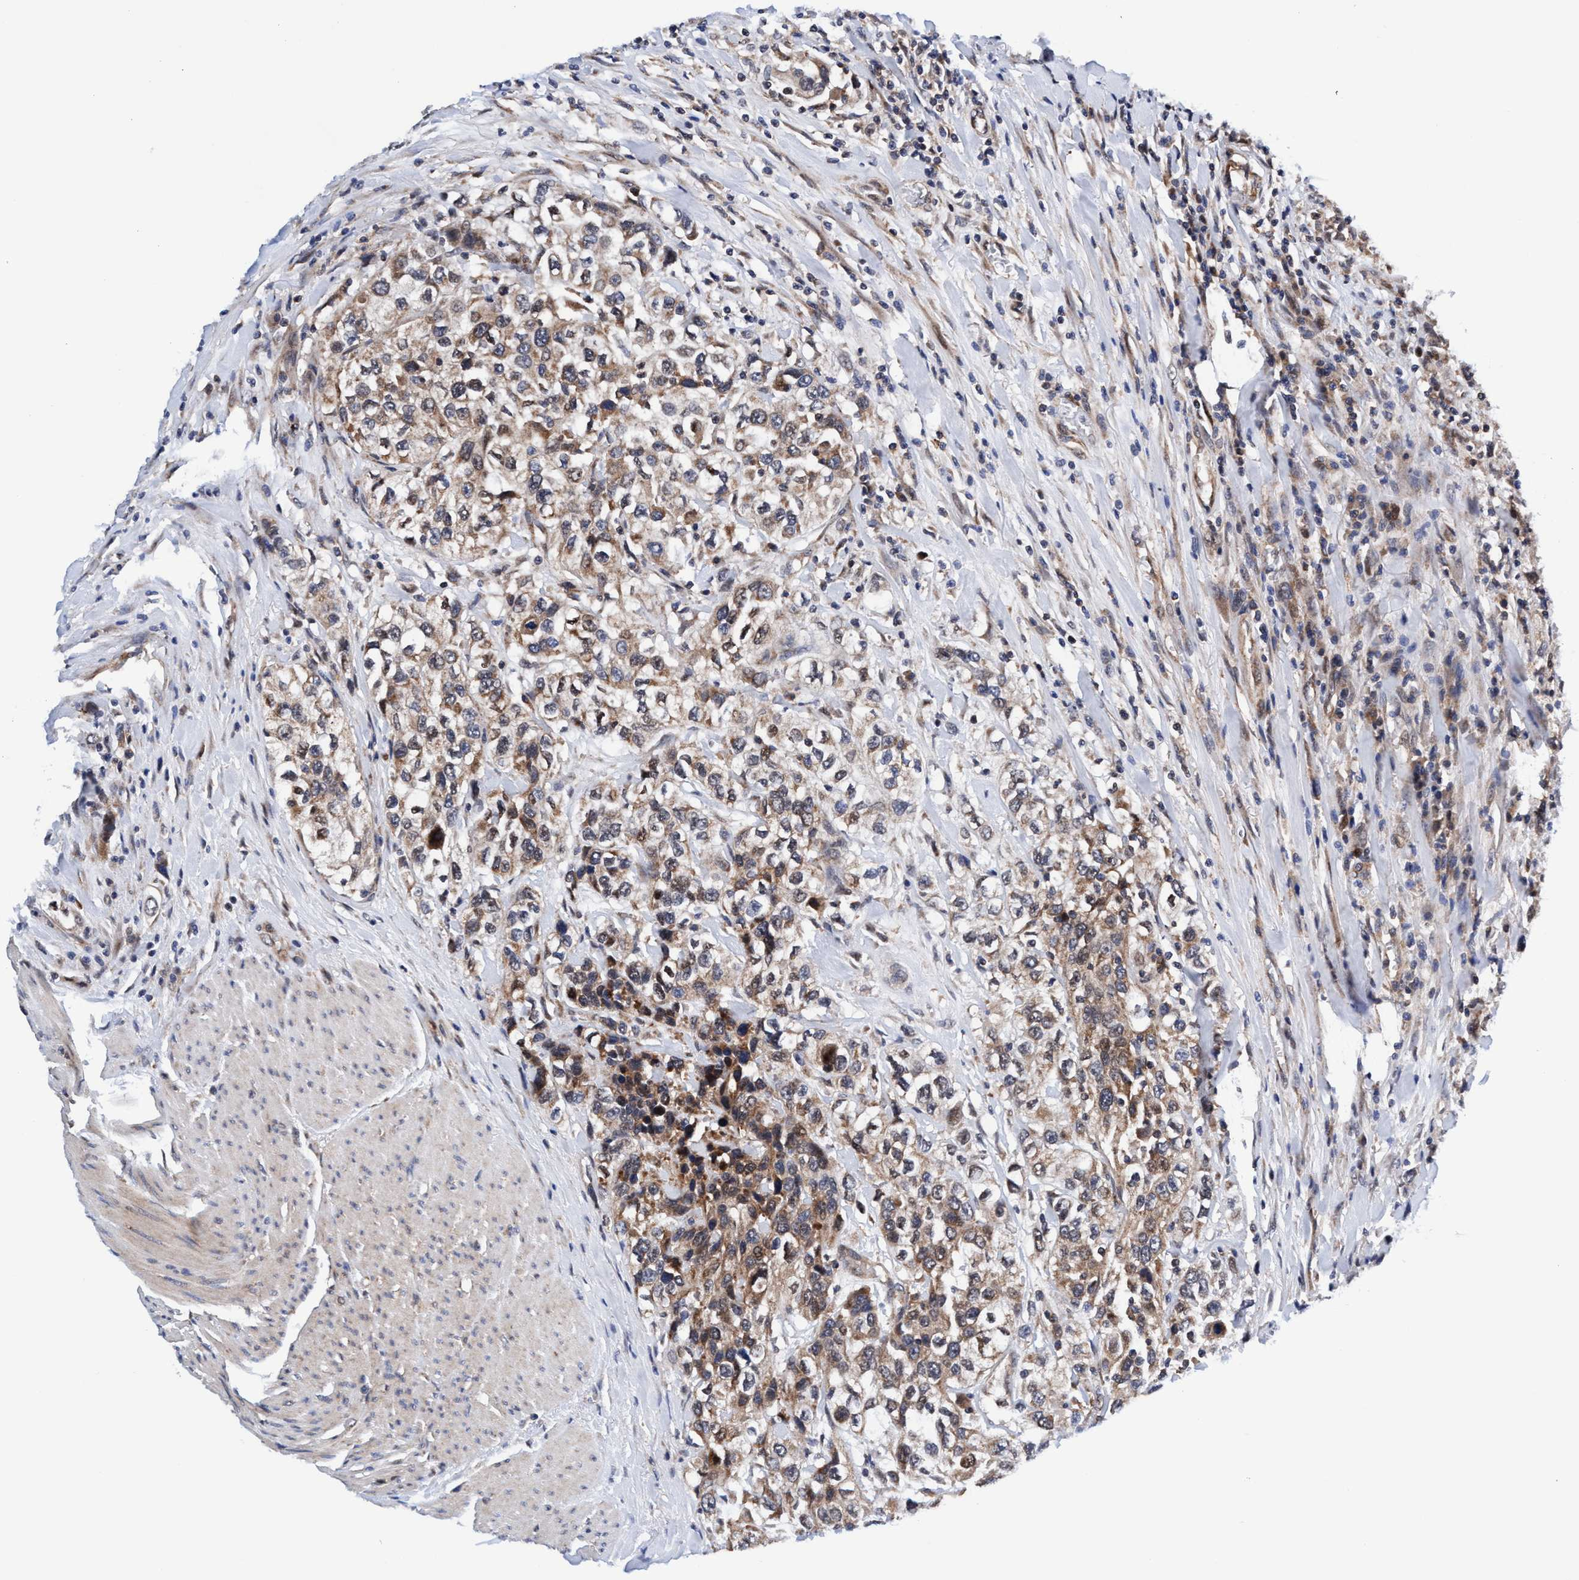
{"staining": {"intensity": "weak", "quantity": ">75%", "location": "cytoplasmic/membranous"}, "tissue": "urothelial cancer", "cell_type": "Tumor cells", "image_type": "cancer", "snomed": [{"axis": "morphology", "description": "Urothelial carcinoma, High grade"}, {"axis": "topography", "description": "Urinary bladder"}], "caption": "IHC (DAB) staining of urothelial carcinoma (high-grade) shows weak cytoplasmic/membranous protein staining in about >75% of tumor cells.", "gene": "AGAP2", "patient": {"sex": "female", "age": 80}}